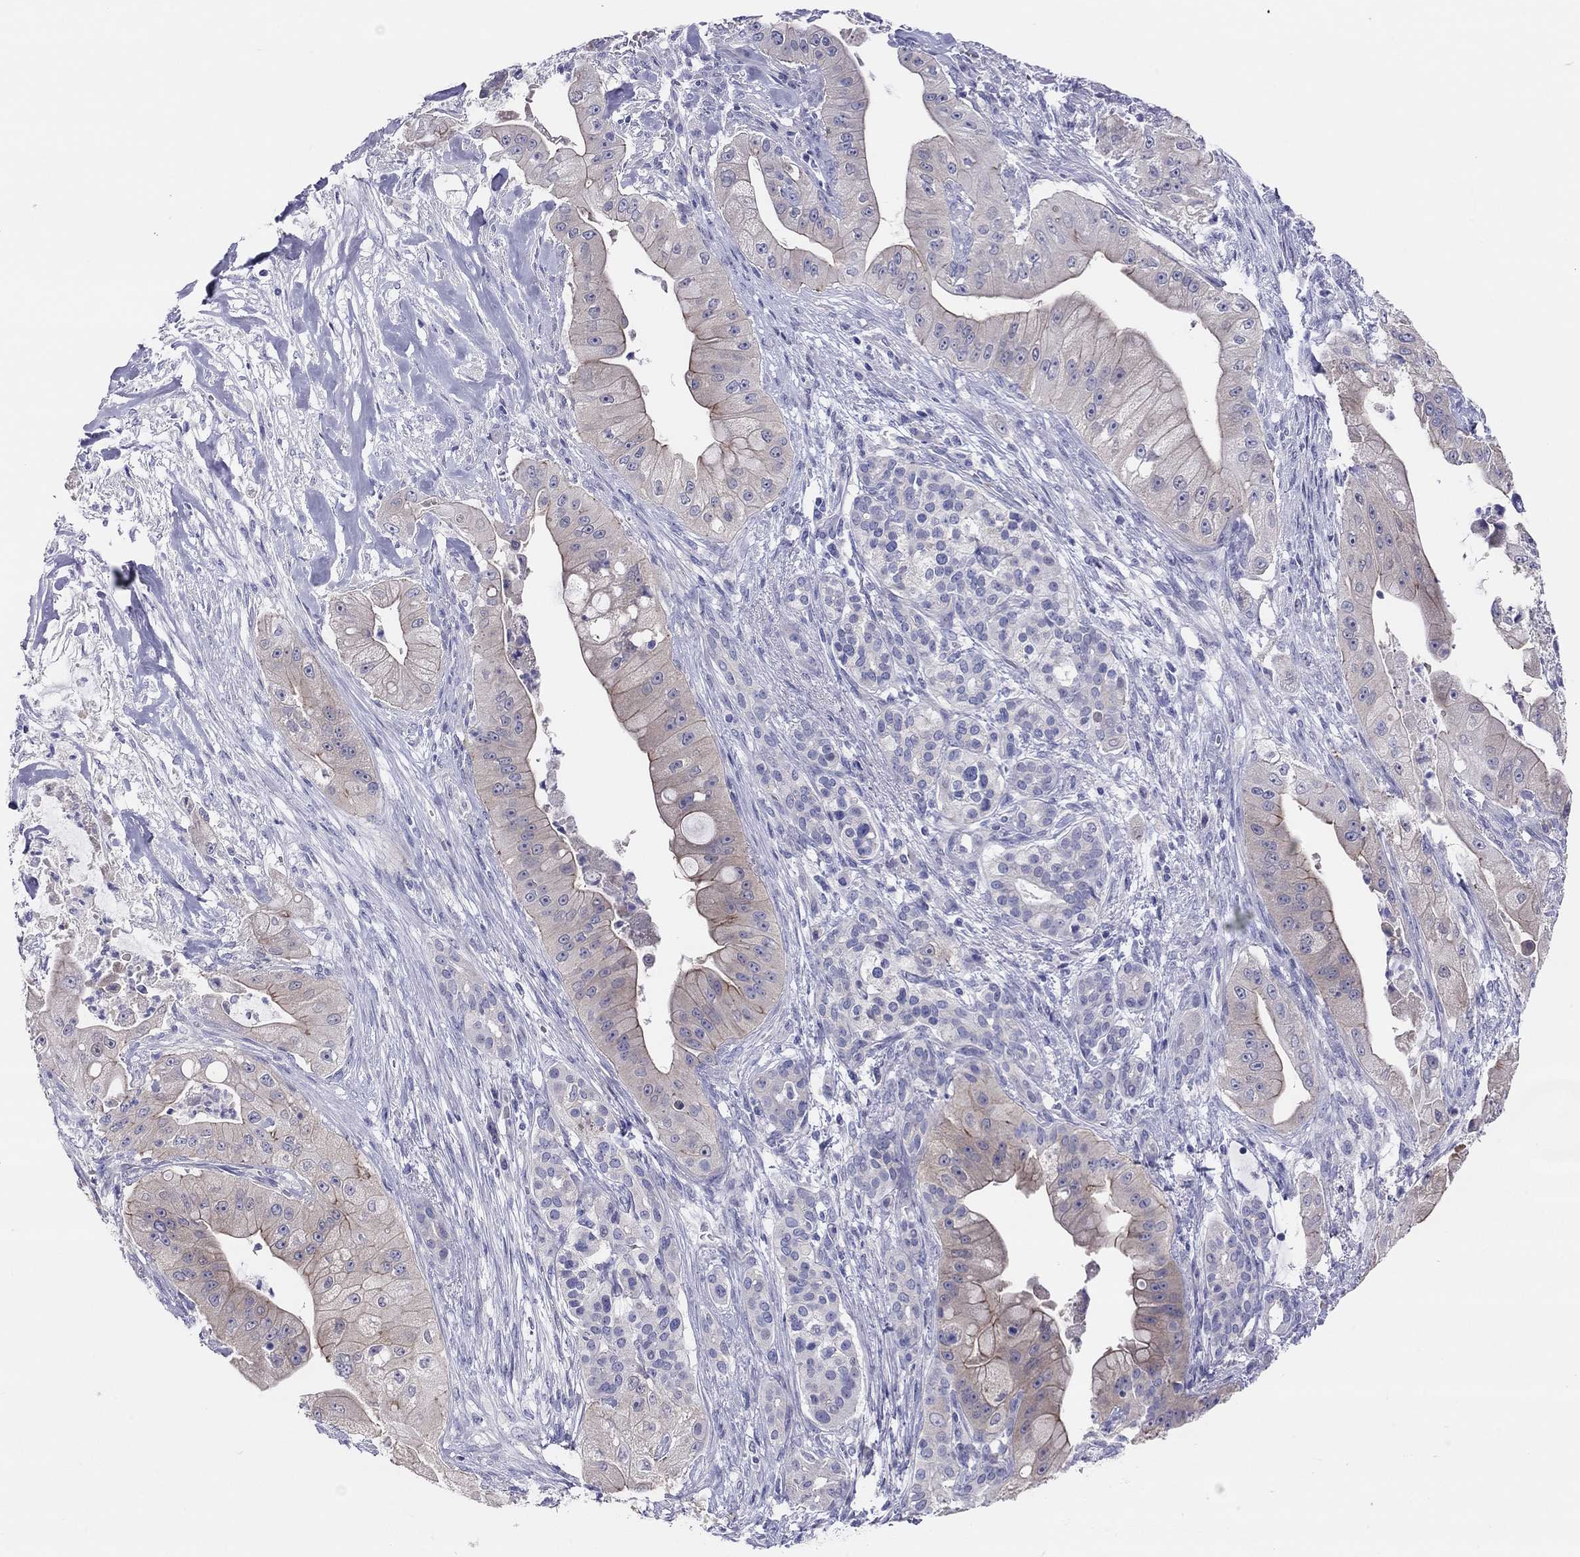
{"staining": {"intensity": "moderate", "quantity": "<25%", "location": "cytoplasmic/membranous"}, "tissue": "pancreatic cancer", "cell_type": "Tumor cells", "image_type": "cancer", "snomed": [{"axis": "morphology", "description": "Normal tissue, NOS"}, {"axis": "morphology", "description": "Inflammation, NOS"}, {"axis": "morphology", "description": "Adenocarcinoma, NOS"}, {"axis": "topography", "description": "Pancreas"}], "caption": "Immunohistochemical staining of human pancreatic cancer reveals moderate cytoplasmic/membranous protein expression in approximately <25% of tumor cells.", "gene": "MGAT4C", "patient": {"sex": "male", "age": 57}}